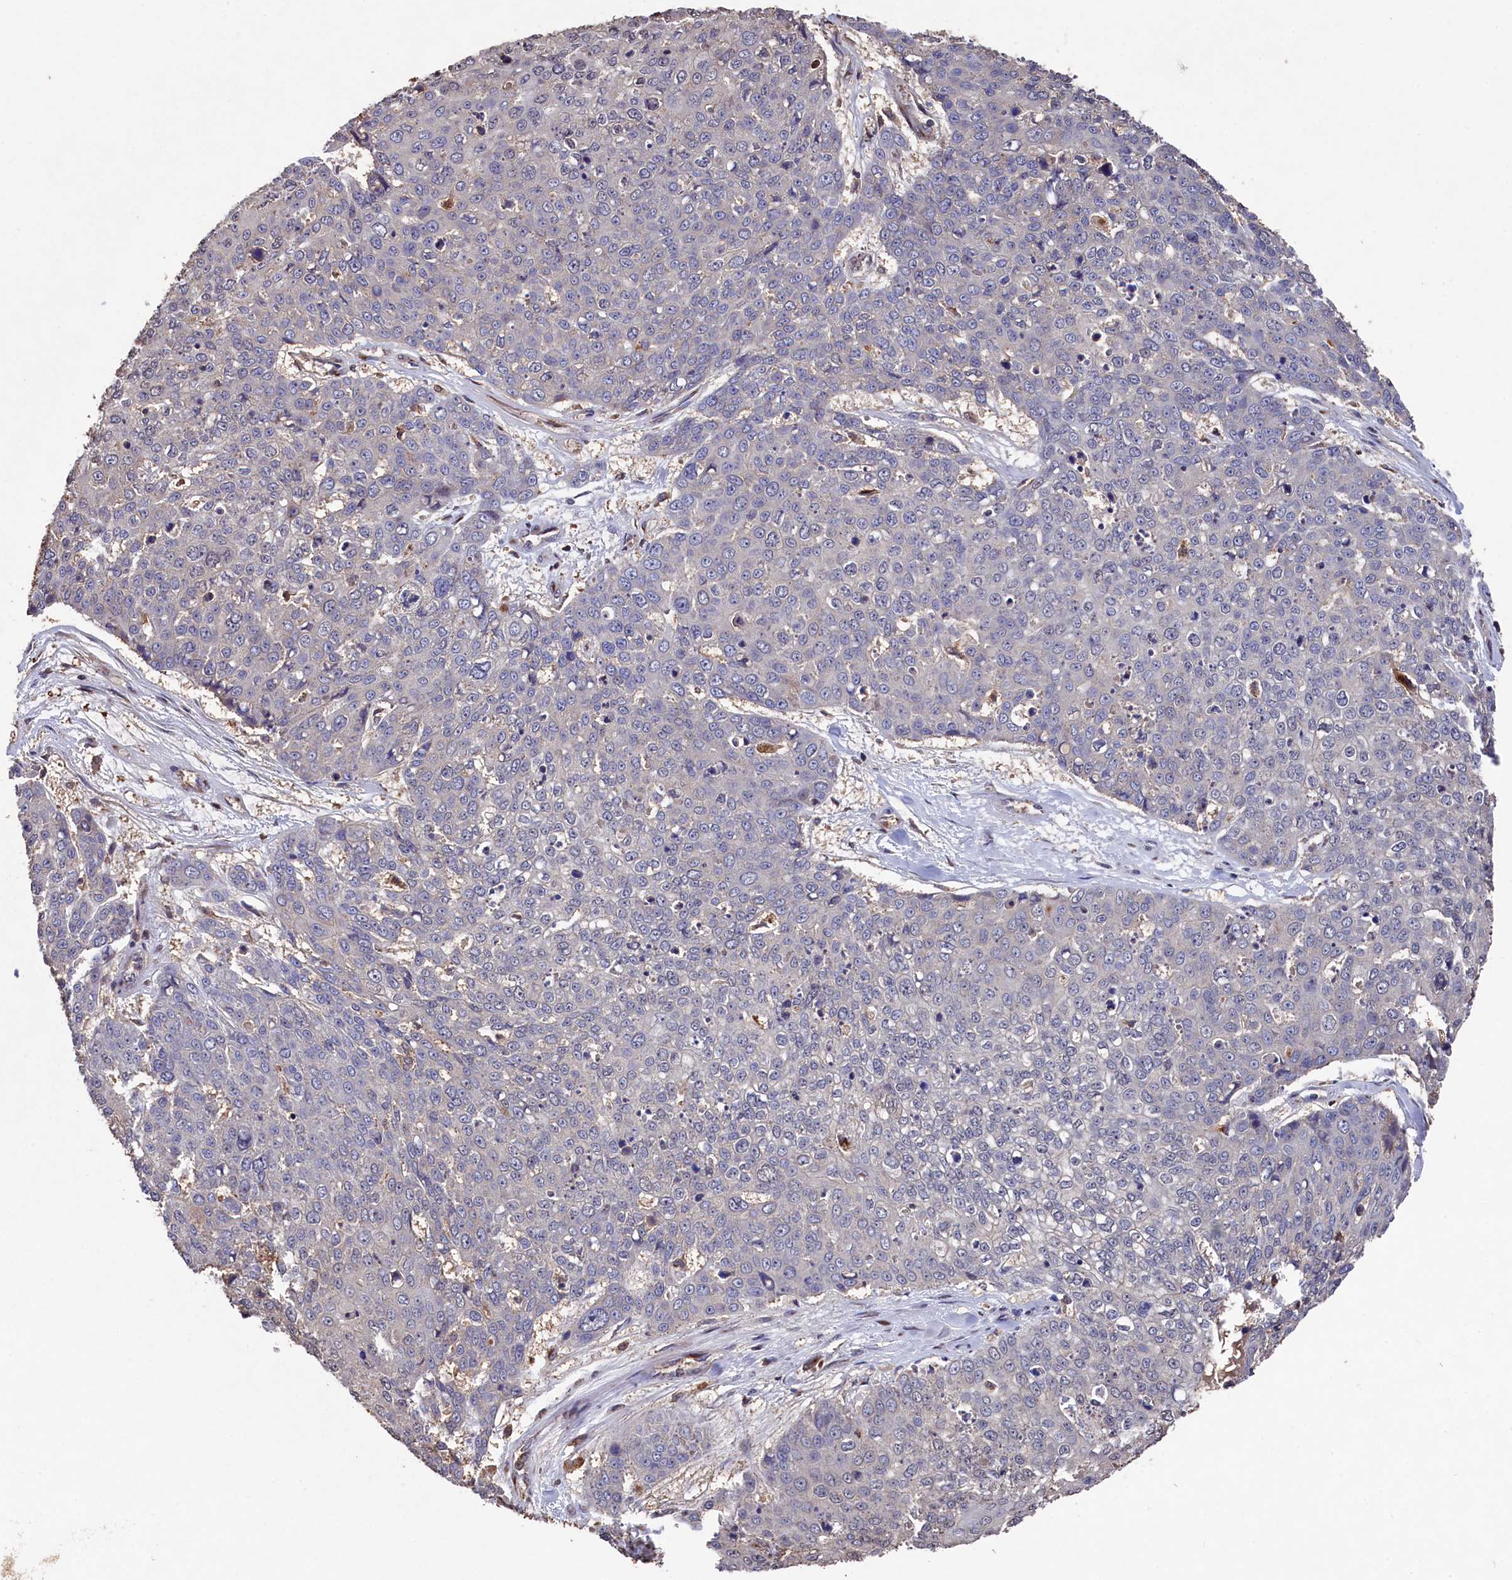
{"staining": {"intensity": "negative", "quantity": "none", "location": "none"}, "tissue": "skin cancer", "cell_type": "Tumor cells", "image_type": "cancer", "snomed": [{"axis": "morphology", "description": "Squamous cell carcinoma, NOS"}, {"axis": "topography", "description": "Skin"}], "caption": "Tumor cells show no significant staining in skin cancer.", "gene": "NAA60", "patient": {"sex": "male", "age": 71}}